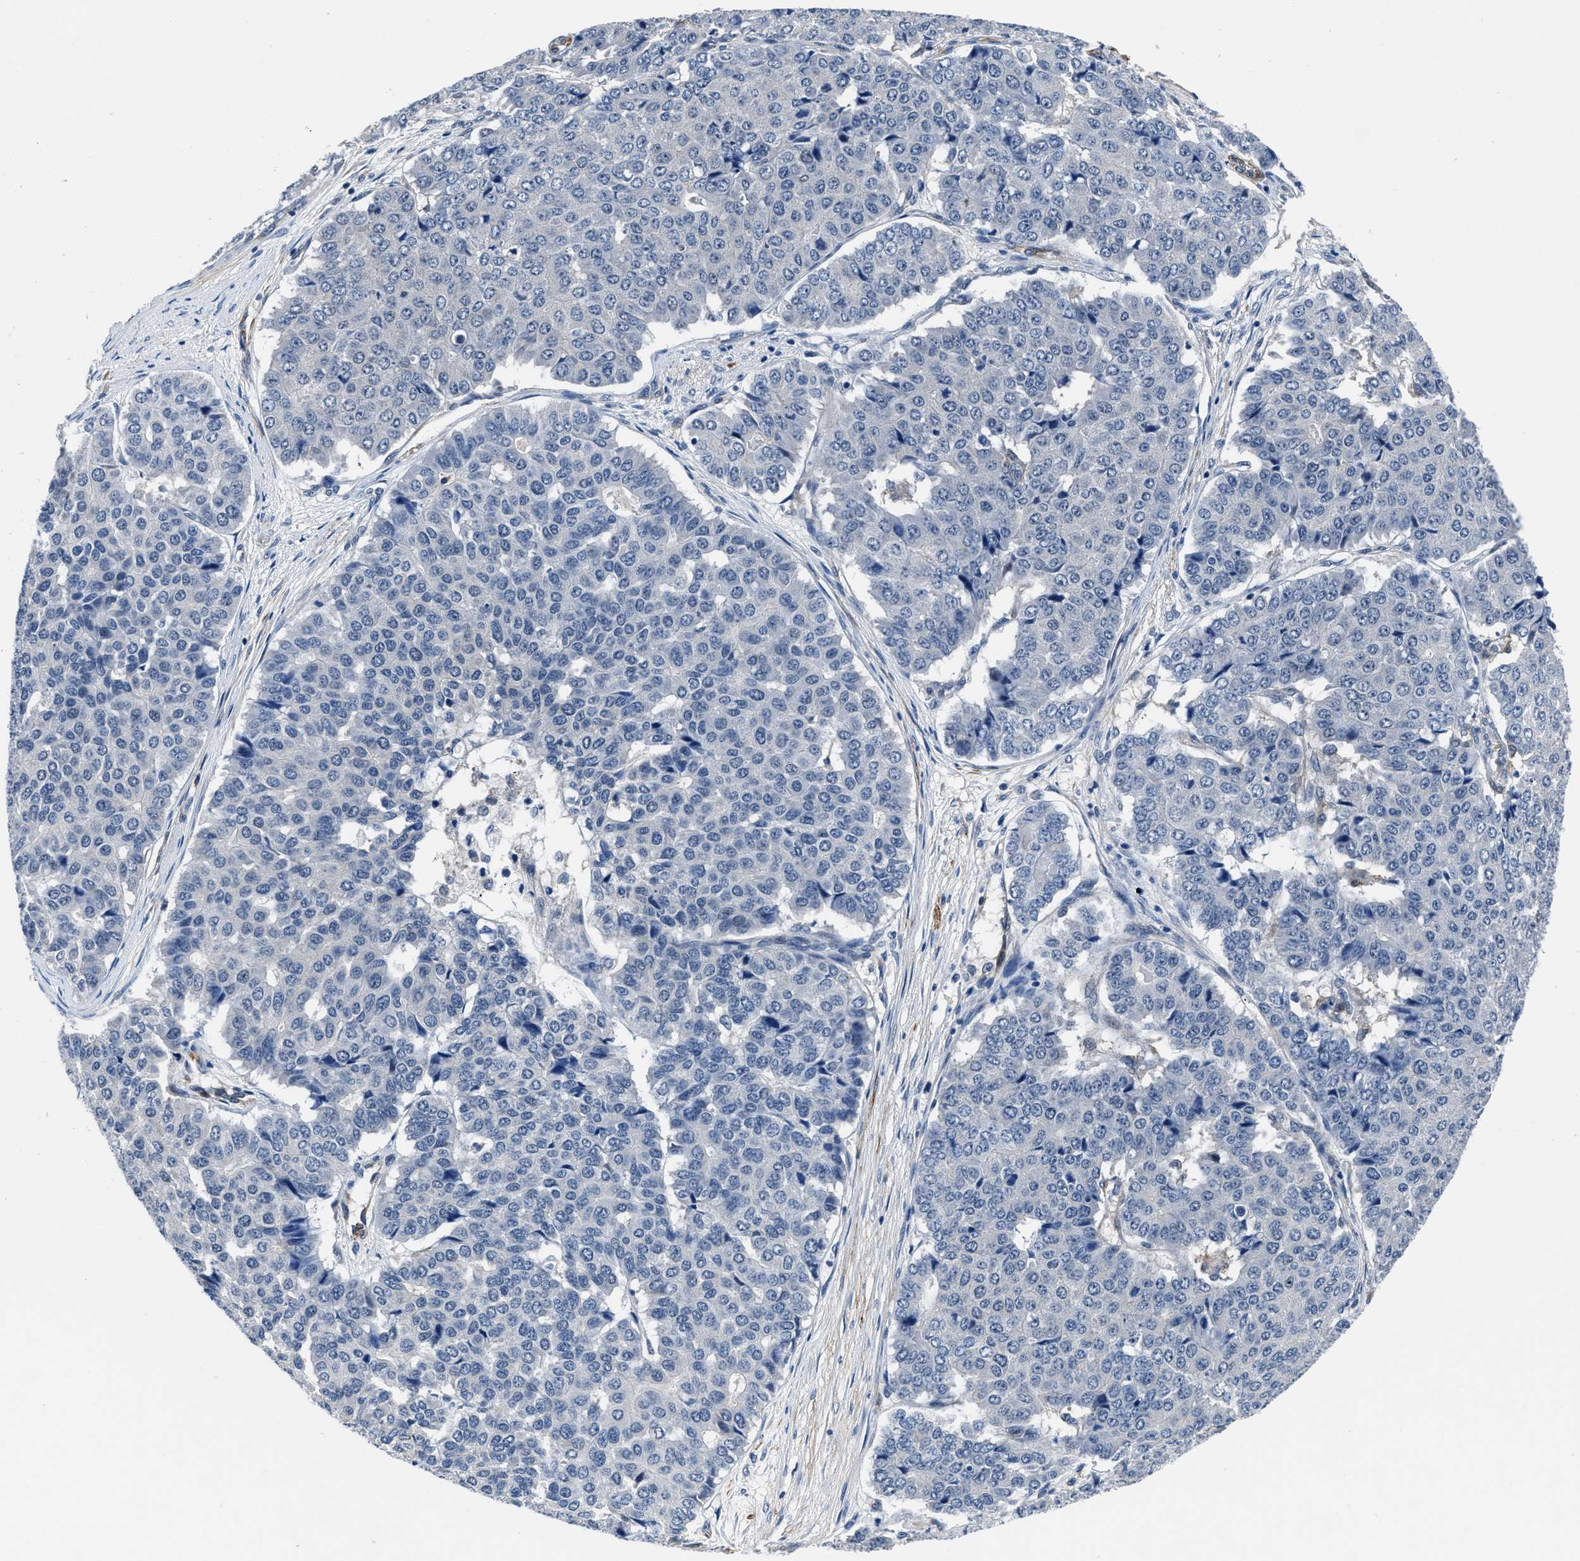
{"staining": {"intensity": "negative", "quantity": "none", "location": "none"}, "tissue": "pancreatic cancer", "cell_type": "Tumor cells", "image_type": "cancer", "snomed": [{"axis": "morphology", "description": "Adenocarcinoma, NOS"}, {"axis": "topography", "description": "Pancreas"}], "caption": "Protein analysis of pancreatic cancer (adenocarcinoma) reveals no significant staining in tumor cells.", "gene": "LANCL2", "patient": {"sex": "male", "age": 50}}